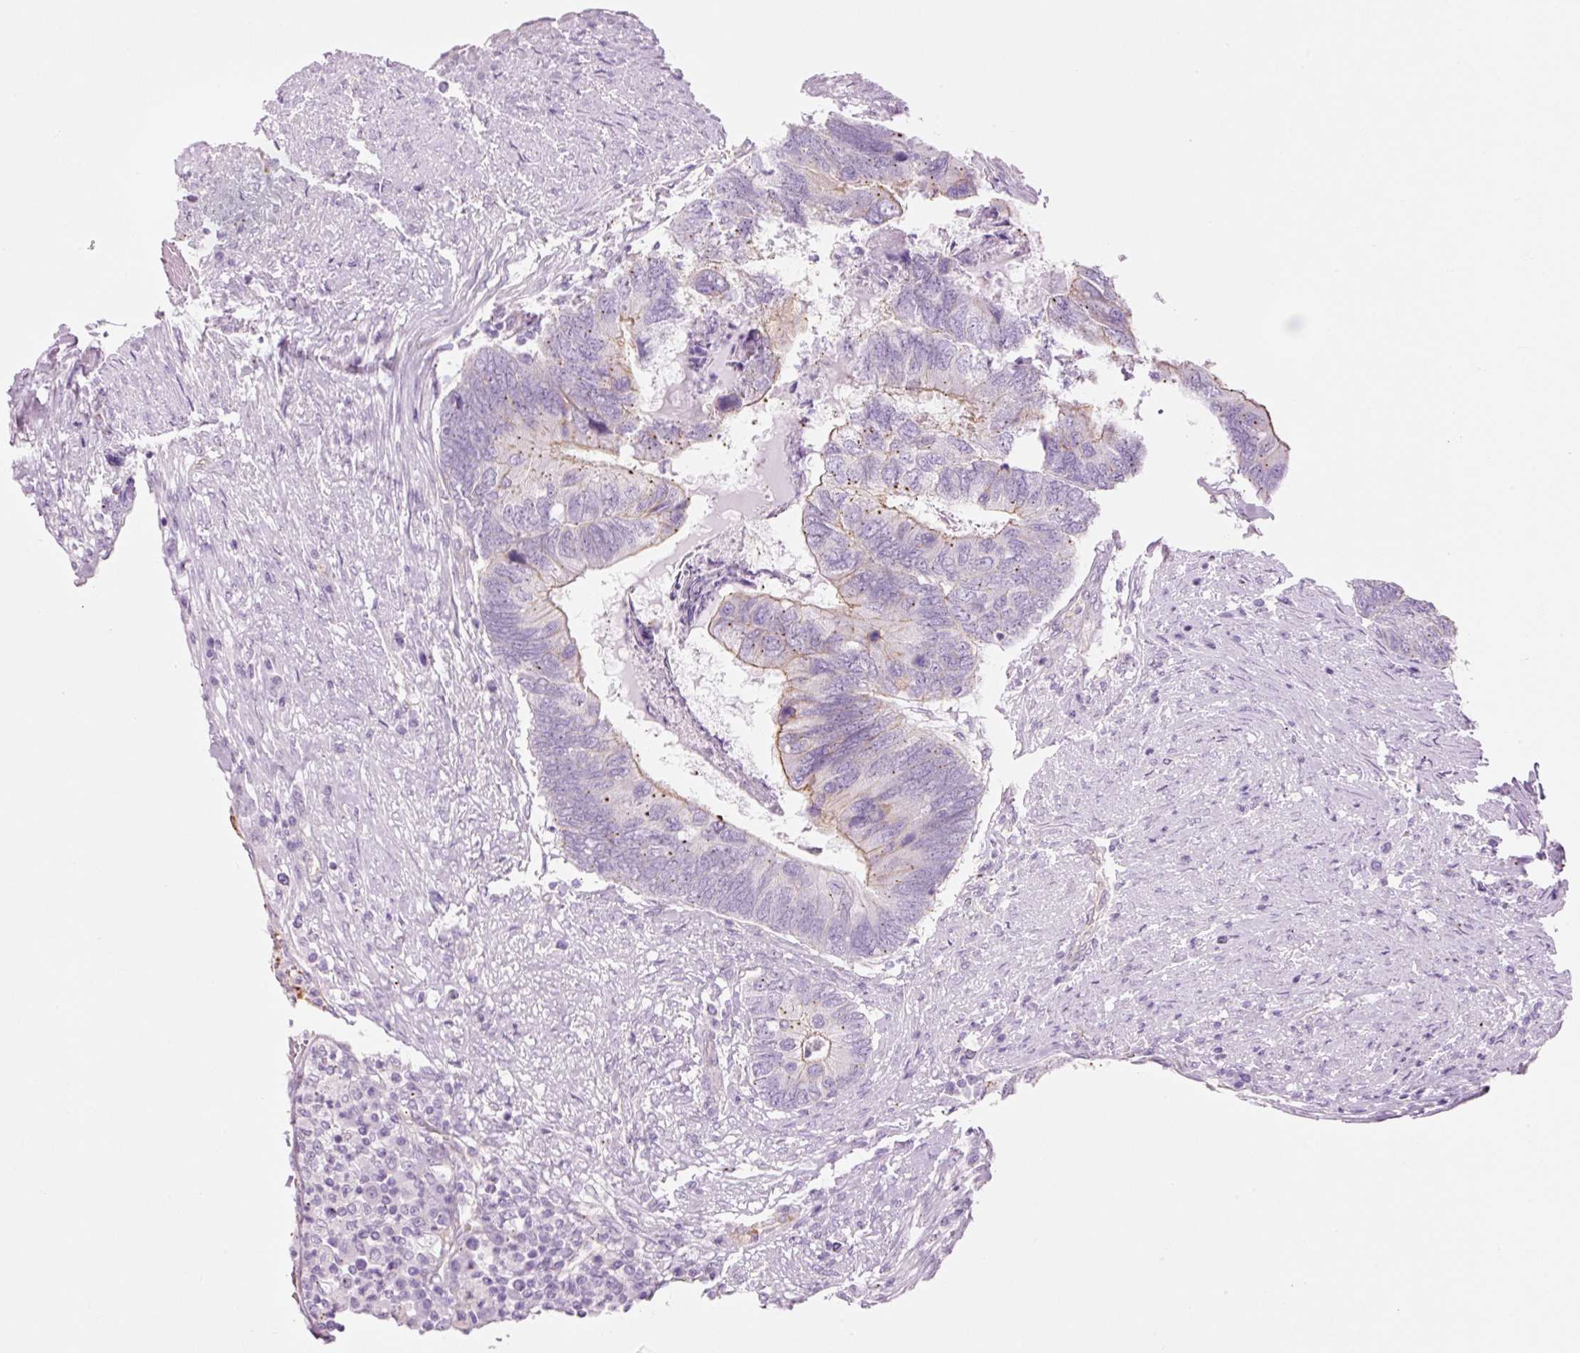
{"staining": {"intensity": "weak", "quantity": "25%-75%", "location": "cytoplasmic/membranous"}, "tissue": "colorectal cancer", "cell_type": "Tumor cells", "image_type": "cancer", "snomed": [{"axis": "morphology", "description": "Adenocarcinoma, NOS"}, {"axis": "topography", "description": "Colon"}], "caption": "High-magnification brightfield microscopy of colorectal cancer stained with DAB (3,3'-diaminobenzidine) (brown) and counterstained with hematoxylin (blue). tumor cells exhibit weak cytoplasmic/membranous staining is appreciated in about25%-75% of cells. (DAB (3,3'-diaminobenzidine) = brown stain, brightfield microscopy at high magnification).", "gene": "HSPA4L", "patient": {"sex": "female", "age": 67}}